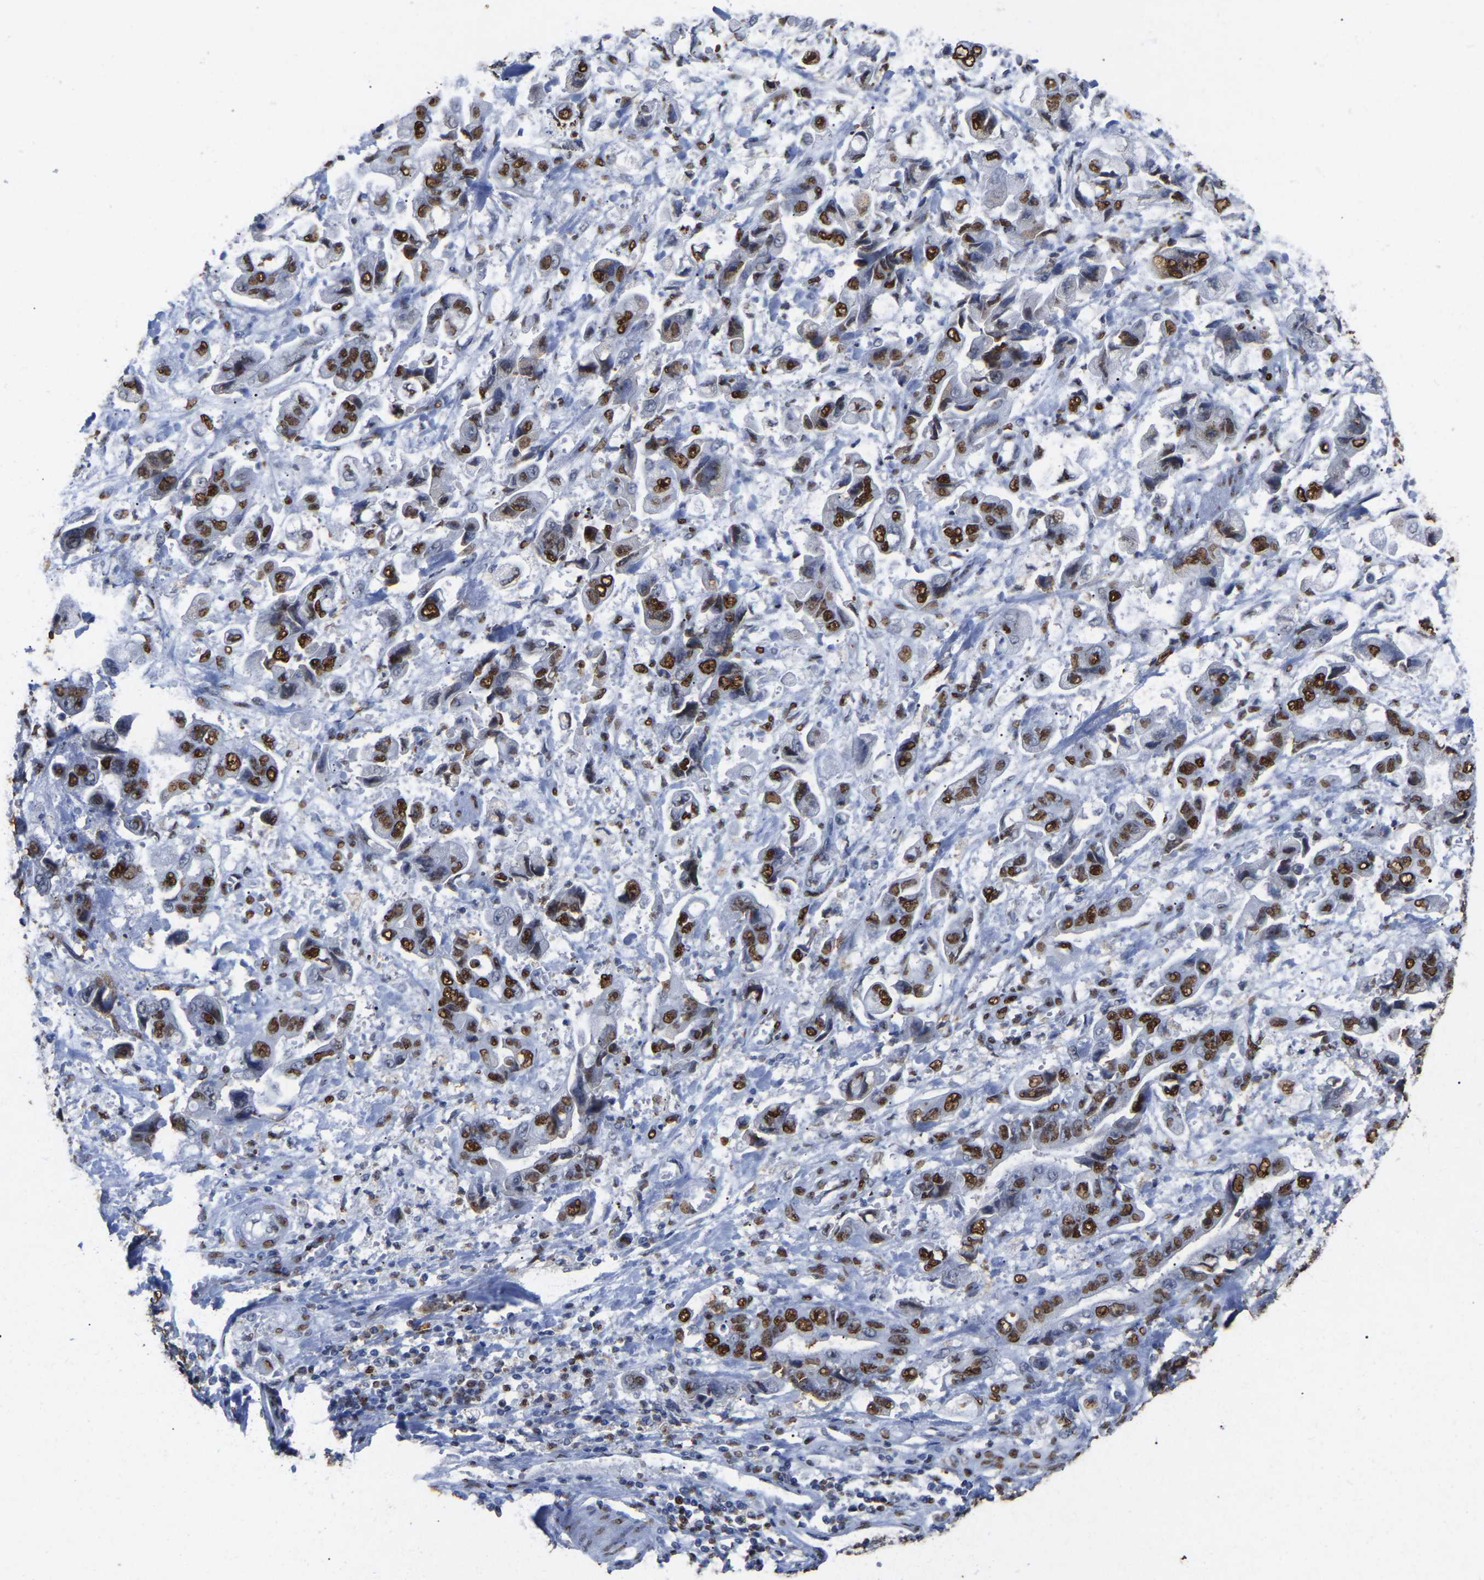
{"staining": {"intensity": "strong", "quantity": ">75%", "location": "nuclear"}, "tissue": "stomach cancer", "cell_type": "Tumor cells", "image_type": "cancer", "snomed": [{"axis": "morphology", "description": "Normal tissue, NOS"}, {"axis": "morphology", "description": "Adenocarcinoma, NOS"}, {"axis": "topography", "description": "Stomach"}], "caption": "Immunohistochemical staining of human adenocarcinoma (stomach) displays high levels of strong nuclear protein positivity in approximately >75% of tumor cells.", "gene": "RBL2", "patient": {"sex": "male", "age": 62}}